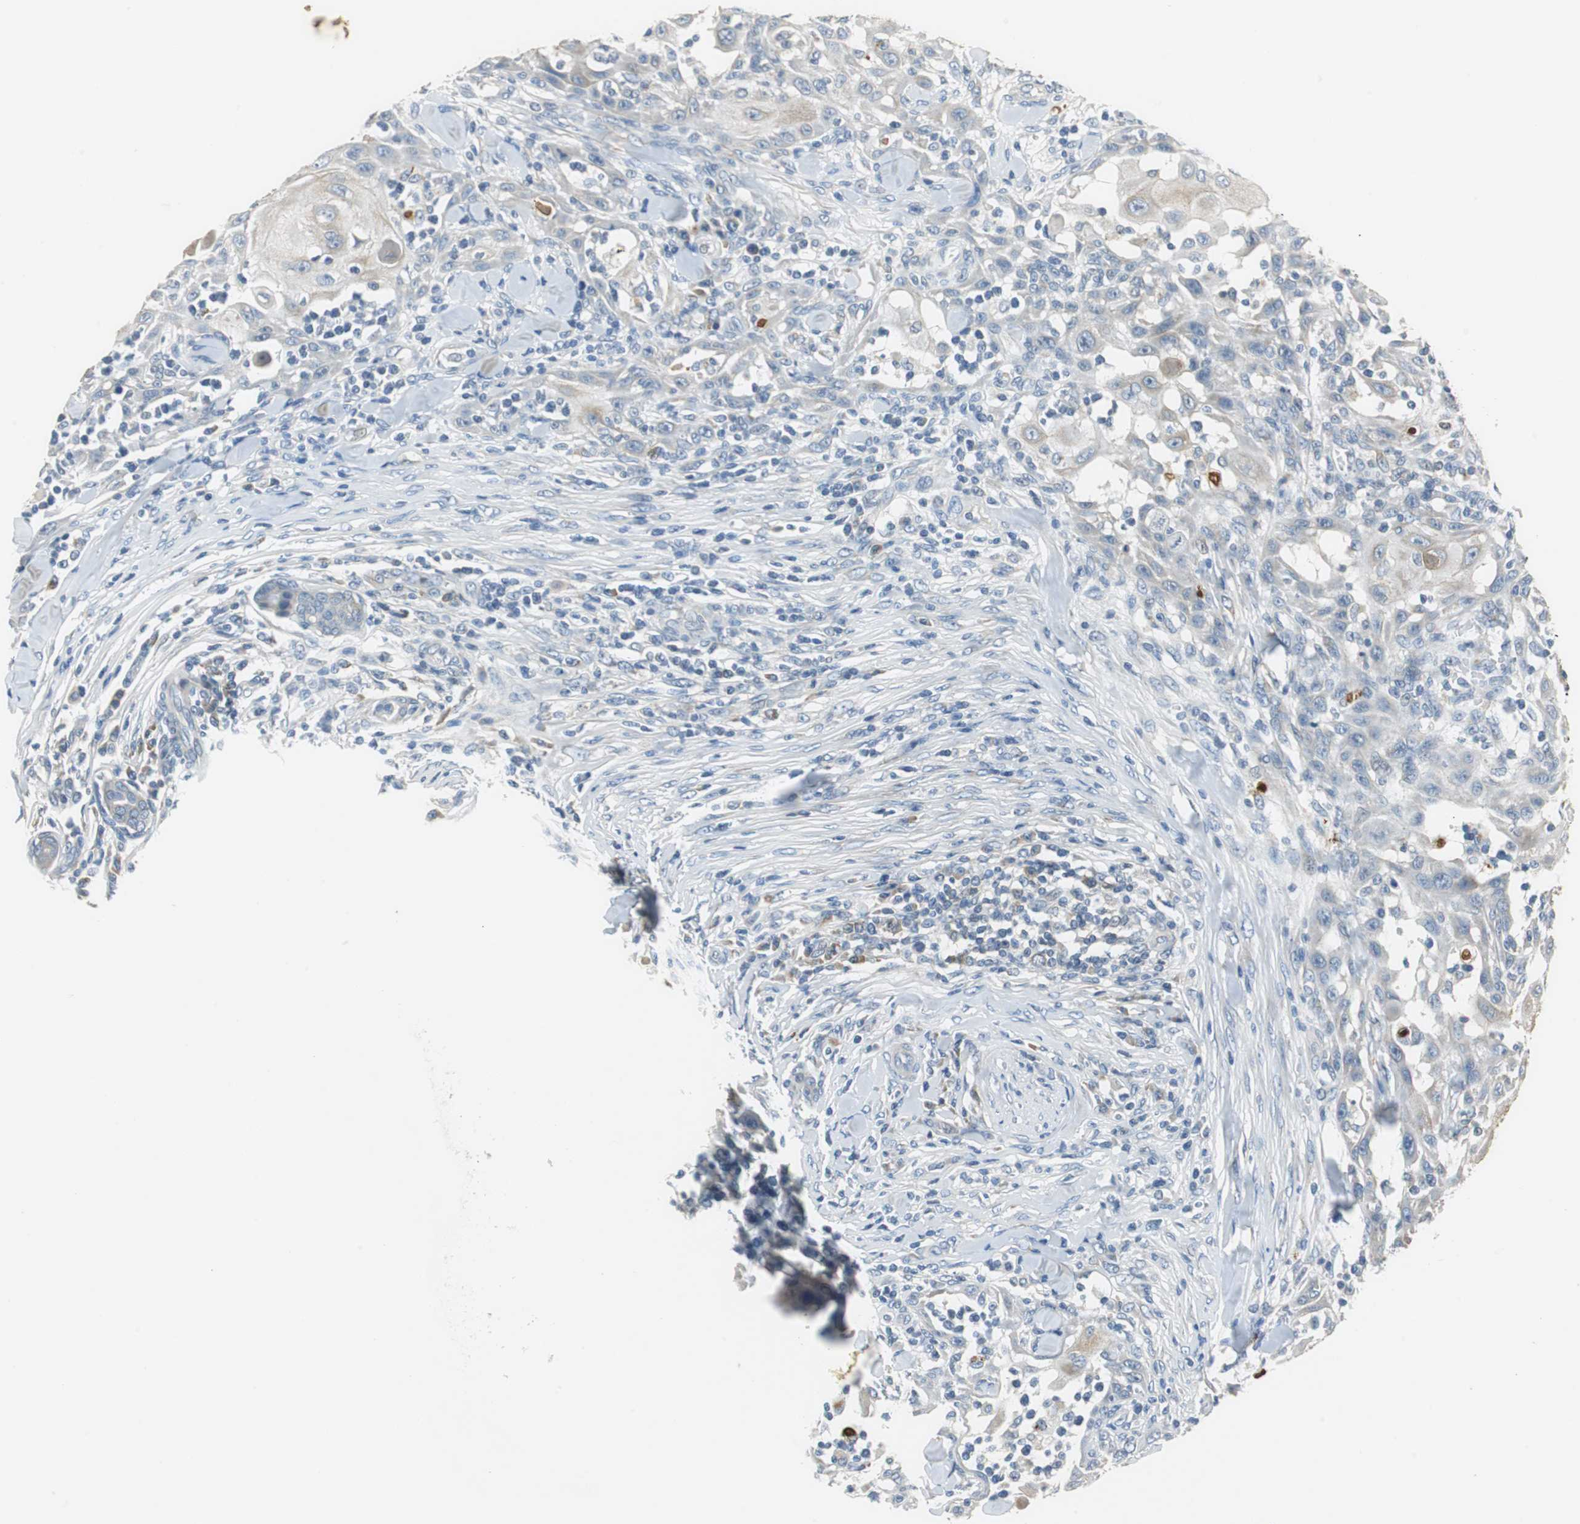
{"staining": {"intensity": "negative", "quantity": "none", "location": "none"}, "tissue": "skin cancer", "cell_type": "Tumor cells", "image_type": "cancer", "snomed": [{"axis": "morphology", "description": "Squamous cell carcinoma, NOS"}, {"axis": "topography", "description": "Skin"}], "caption": "Protein analysis of skin cancer (squamous cell carcinoma) exhibits no significant positivity in tumor cells. Nuclei are stained in blue.", "gene": "FADS2", "patient": {"sex": "male", "age": 24}}